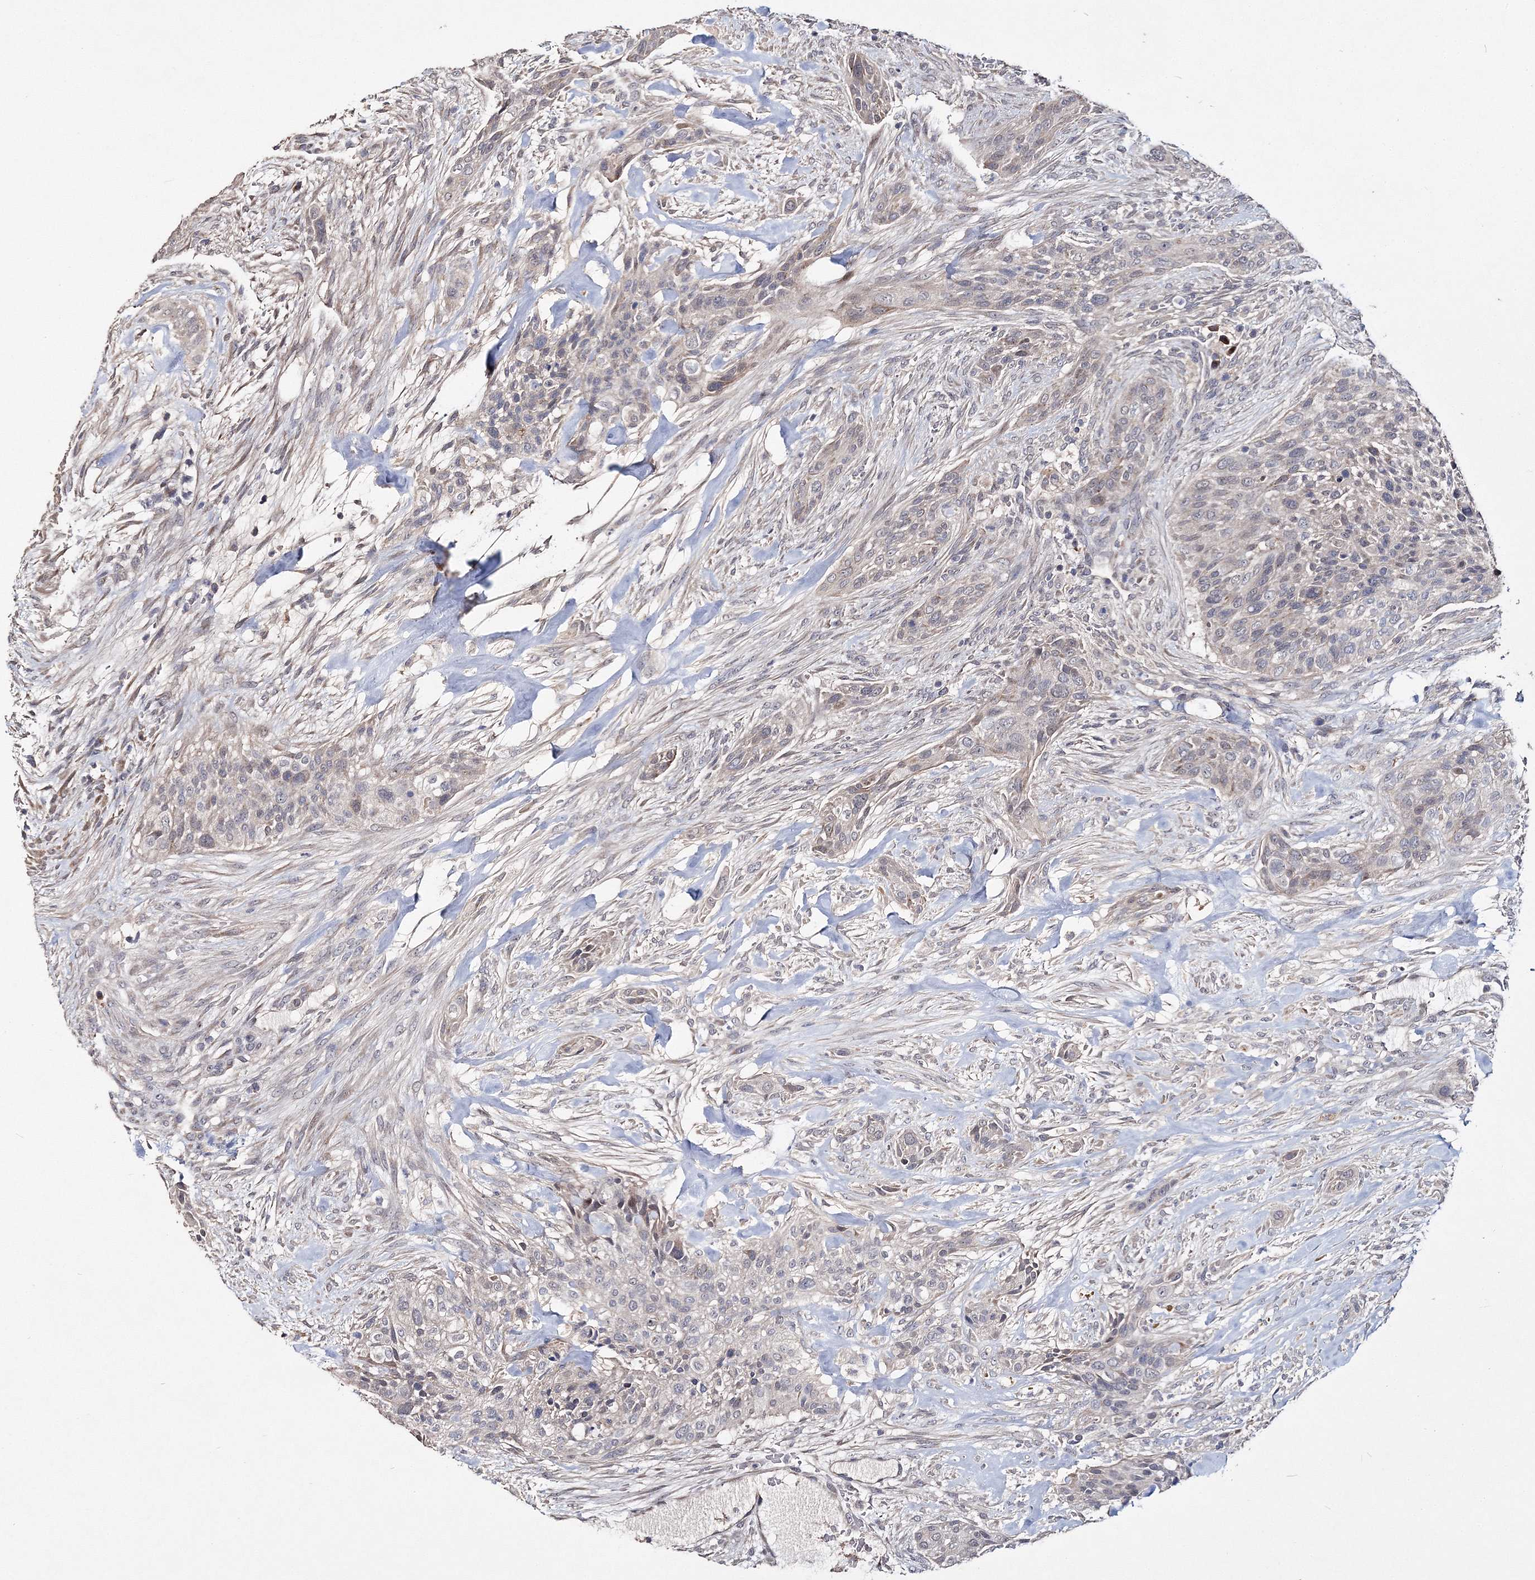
{"staining": {"intensity": "negative", "quantity": "none", "location": "none"}, "tissue": "urothelial cancer", "cell_type": "Tumor cells", "image_type": "cancer", "snomed": [{"axis": "morphology", "description": "Urothelial carcinoma, High grade"}, {"axis": "topography", "description": "Urinary bladder"}], "caption": "The micrograph reveals no significant staining in tumor cells of urothelial carcinoma (high-grade).", "gene": "GJB5", "patient": {"sex": "male", "age": 35}}